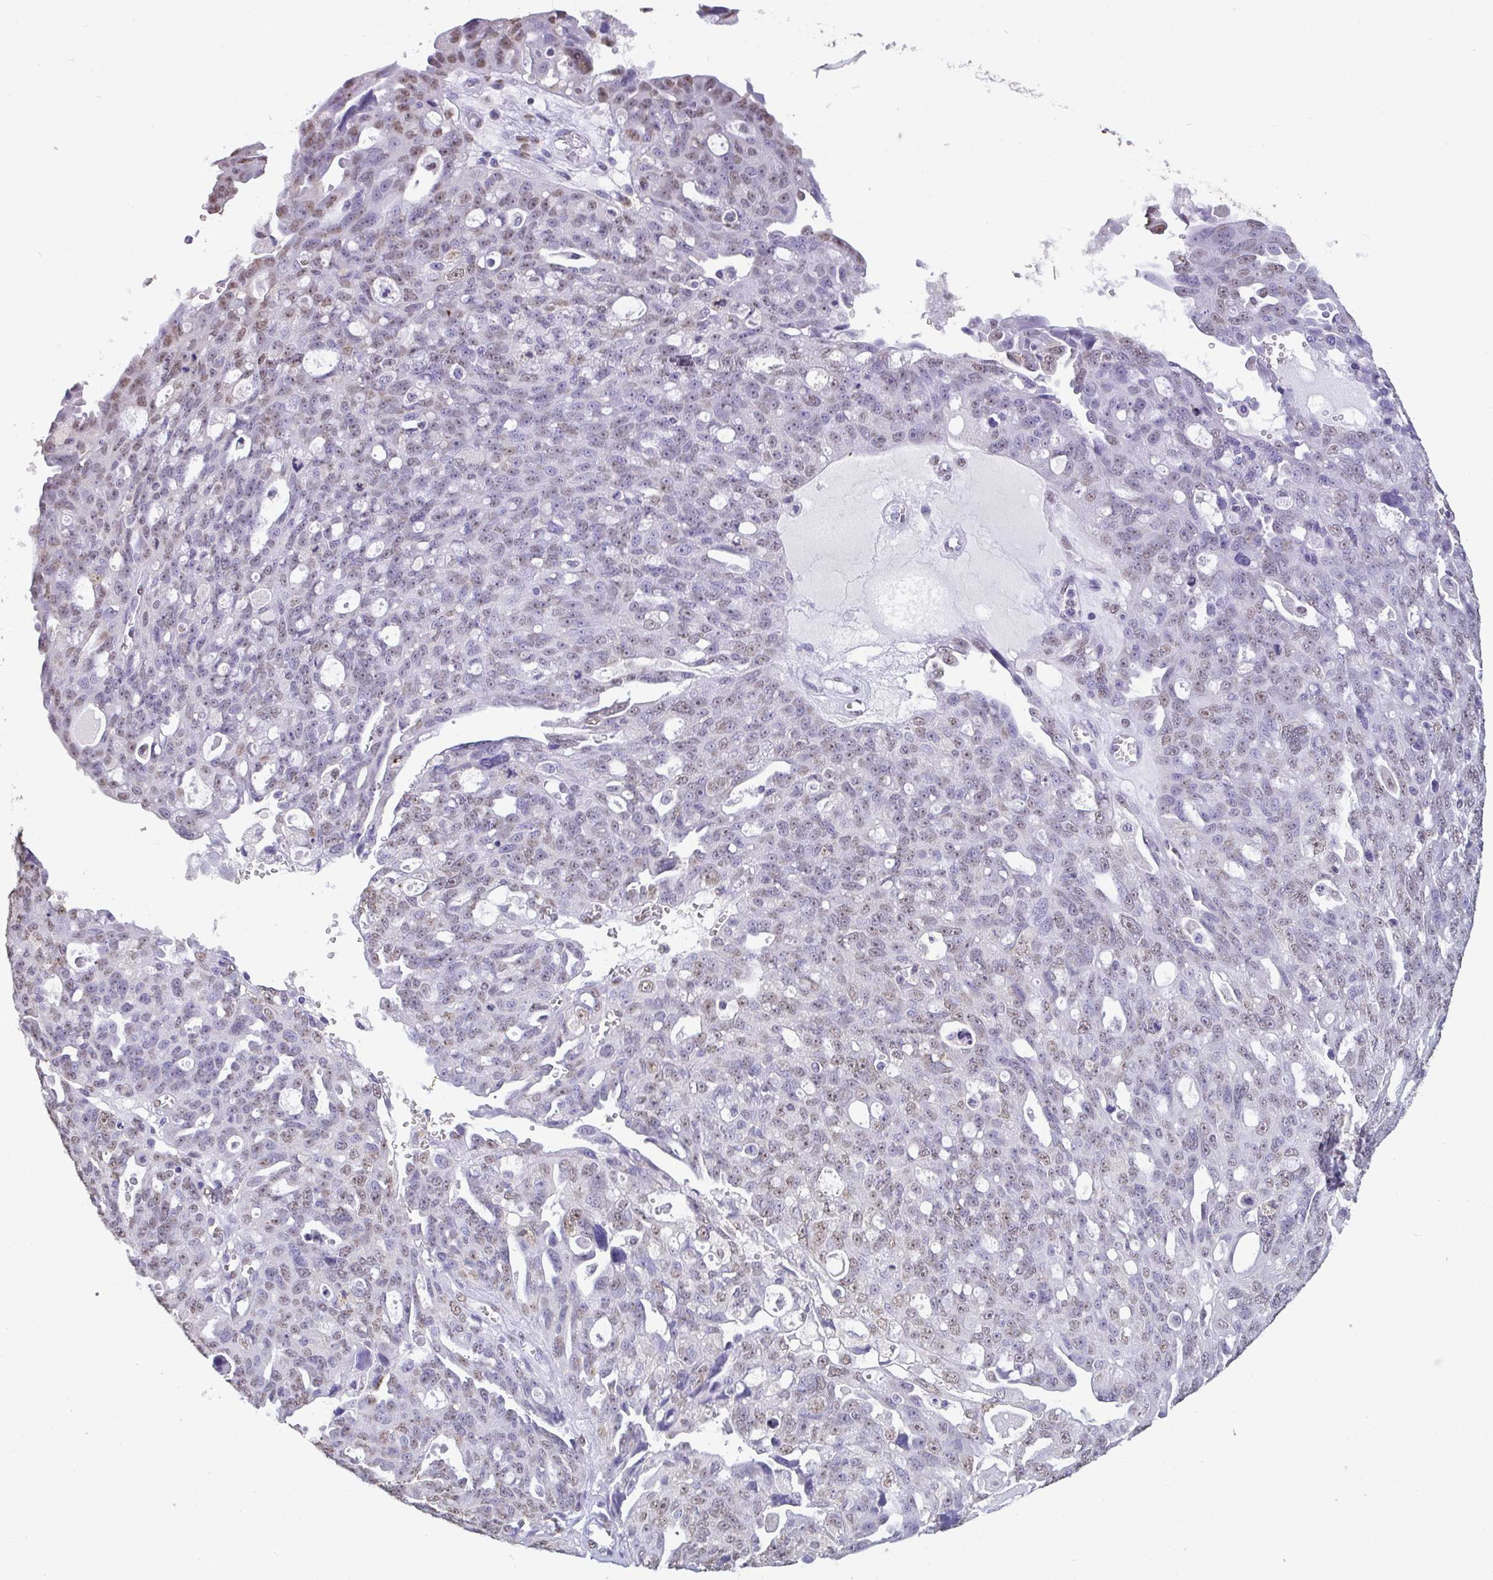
{"staining": {"intensity": "weak", "quantity": "25%-75%", "location": "nuclear"}, "tissue": "ovarian cancer", "cell_type": "Tumor cells", "image_type": "cancer", "snomed": [{"axis": "morphology", "description": "Carcinoma, endometroid"}, {"axis": "topography", "description": "Ovary"}], "caption": "A photomicrograph of human endometroid carcinoma (ovarian) stained for a protein displays weak nuclear brown staining in tumor cells.", "gene": "SEMA6B", "patient": {"sex": "female", "age": 70}}